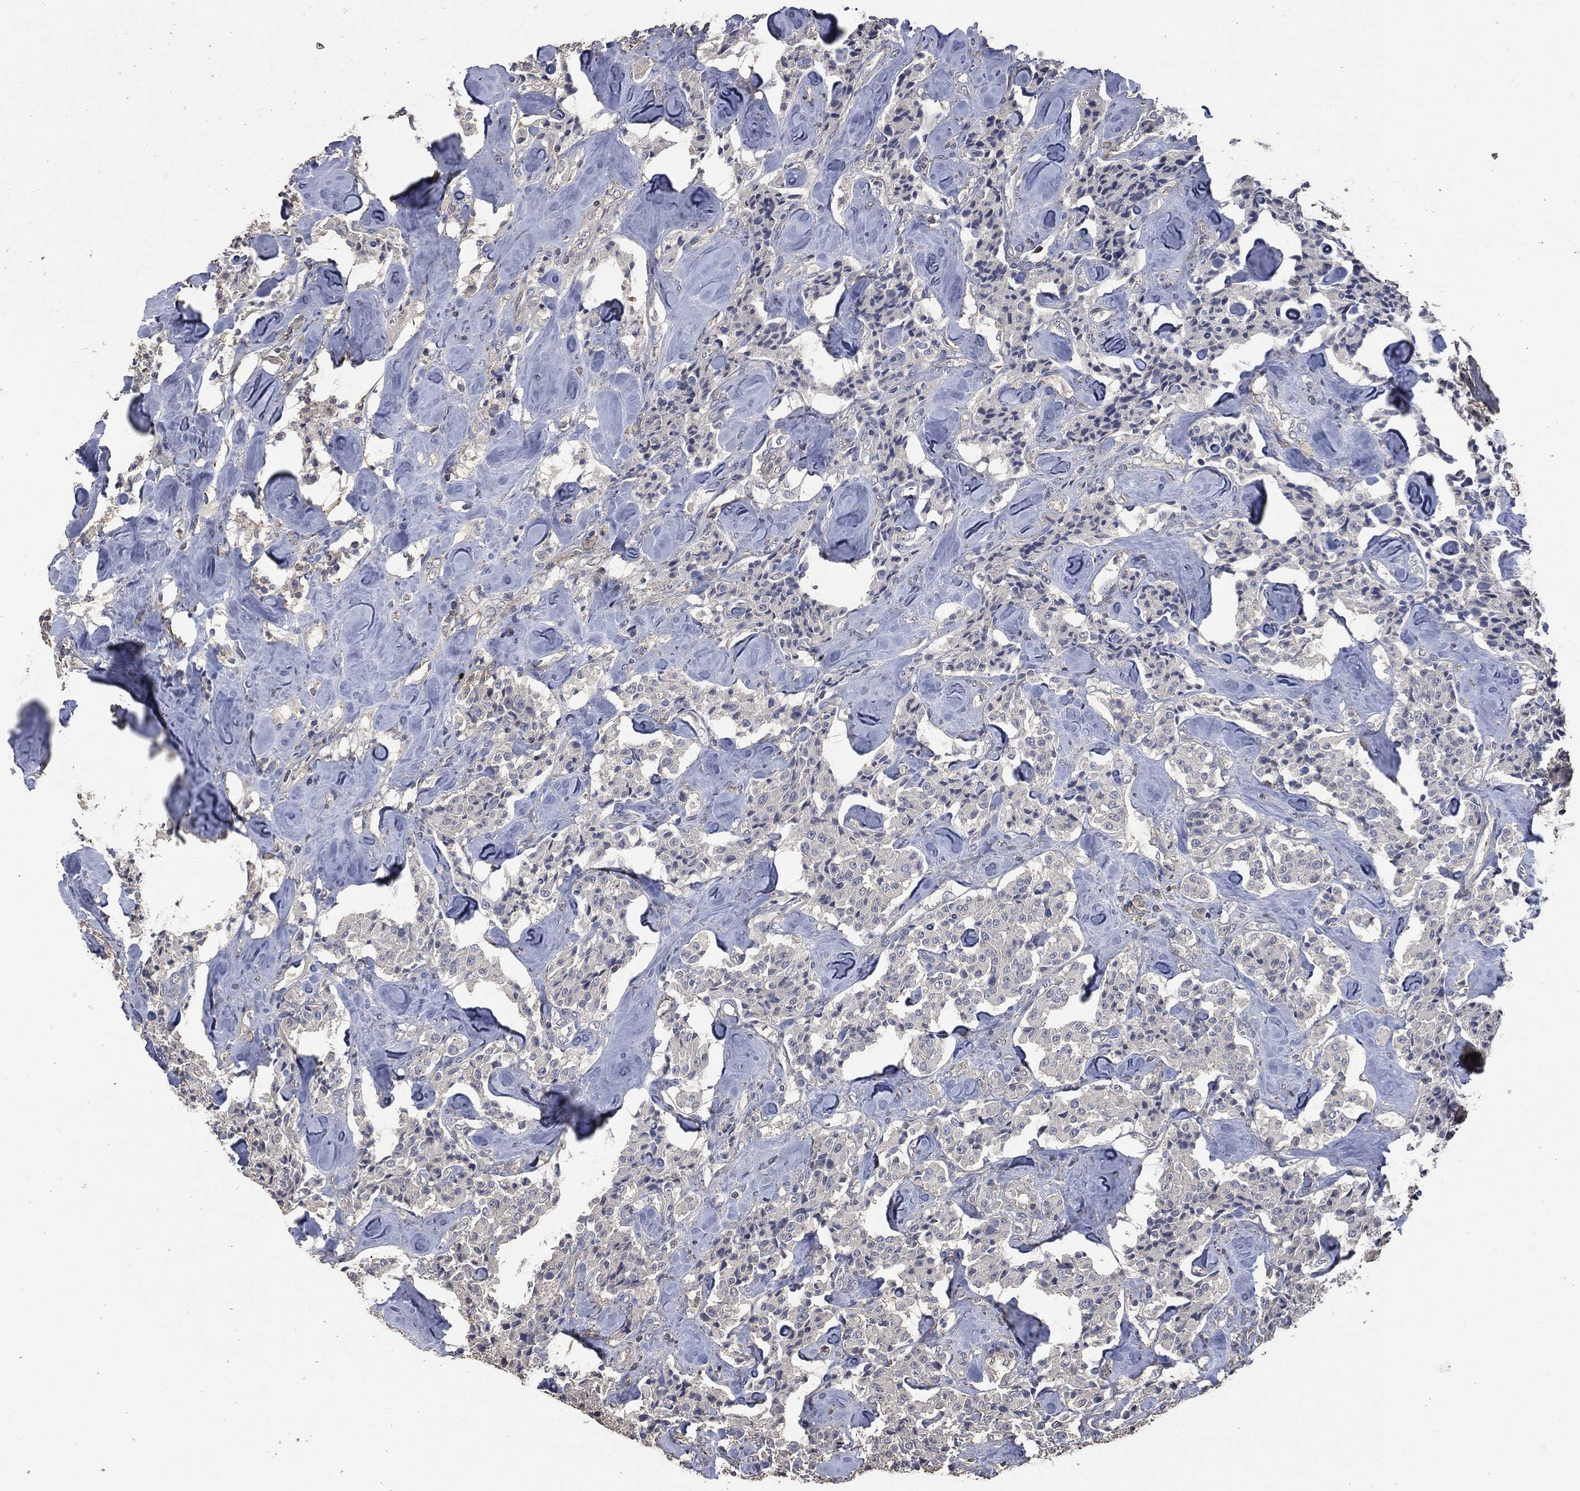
{"staining": {"intensity": "negative", "quantity": "none", "location": "none"}, "tissue": "carcinoid", "cell_type": "Tumor cells", "image_type": "cancer", "snomed": [{"axis": "morphology", "description": "Carcinoid, malignant, NOS"}, {"axis": "topography", "description": "Pancreas"}], "caption": "Immunohistochemistry (IHC) image of neoplastic tissue: malignant carcinoid stained with DAB demonstrates no significant protein expression in tumor cells.", "gene": "MSLN", "patient": {"sex": "male", "age": 41}}